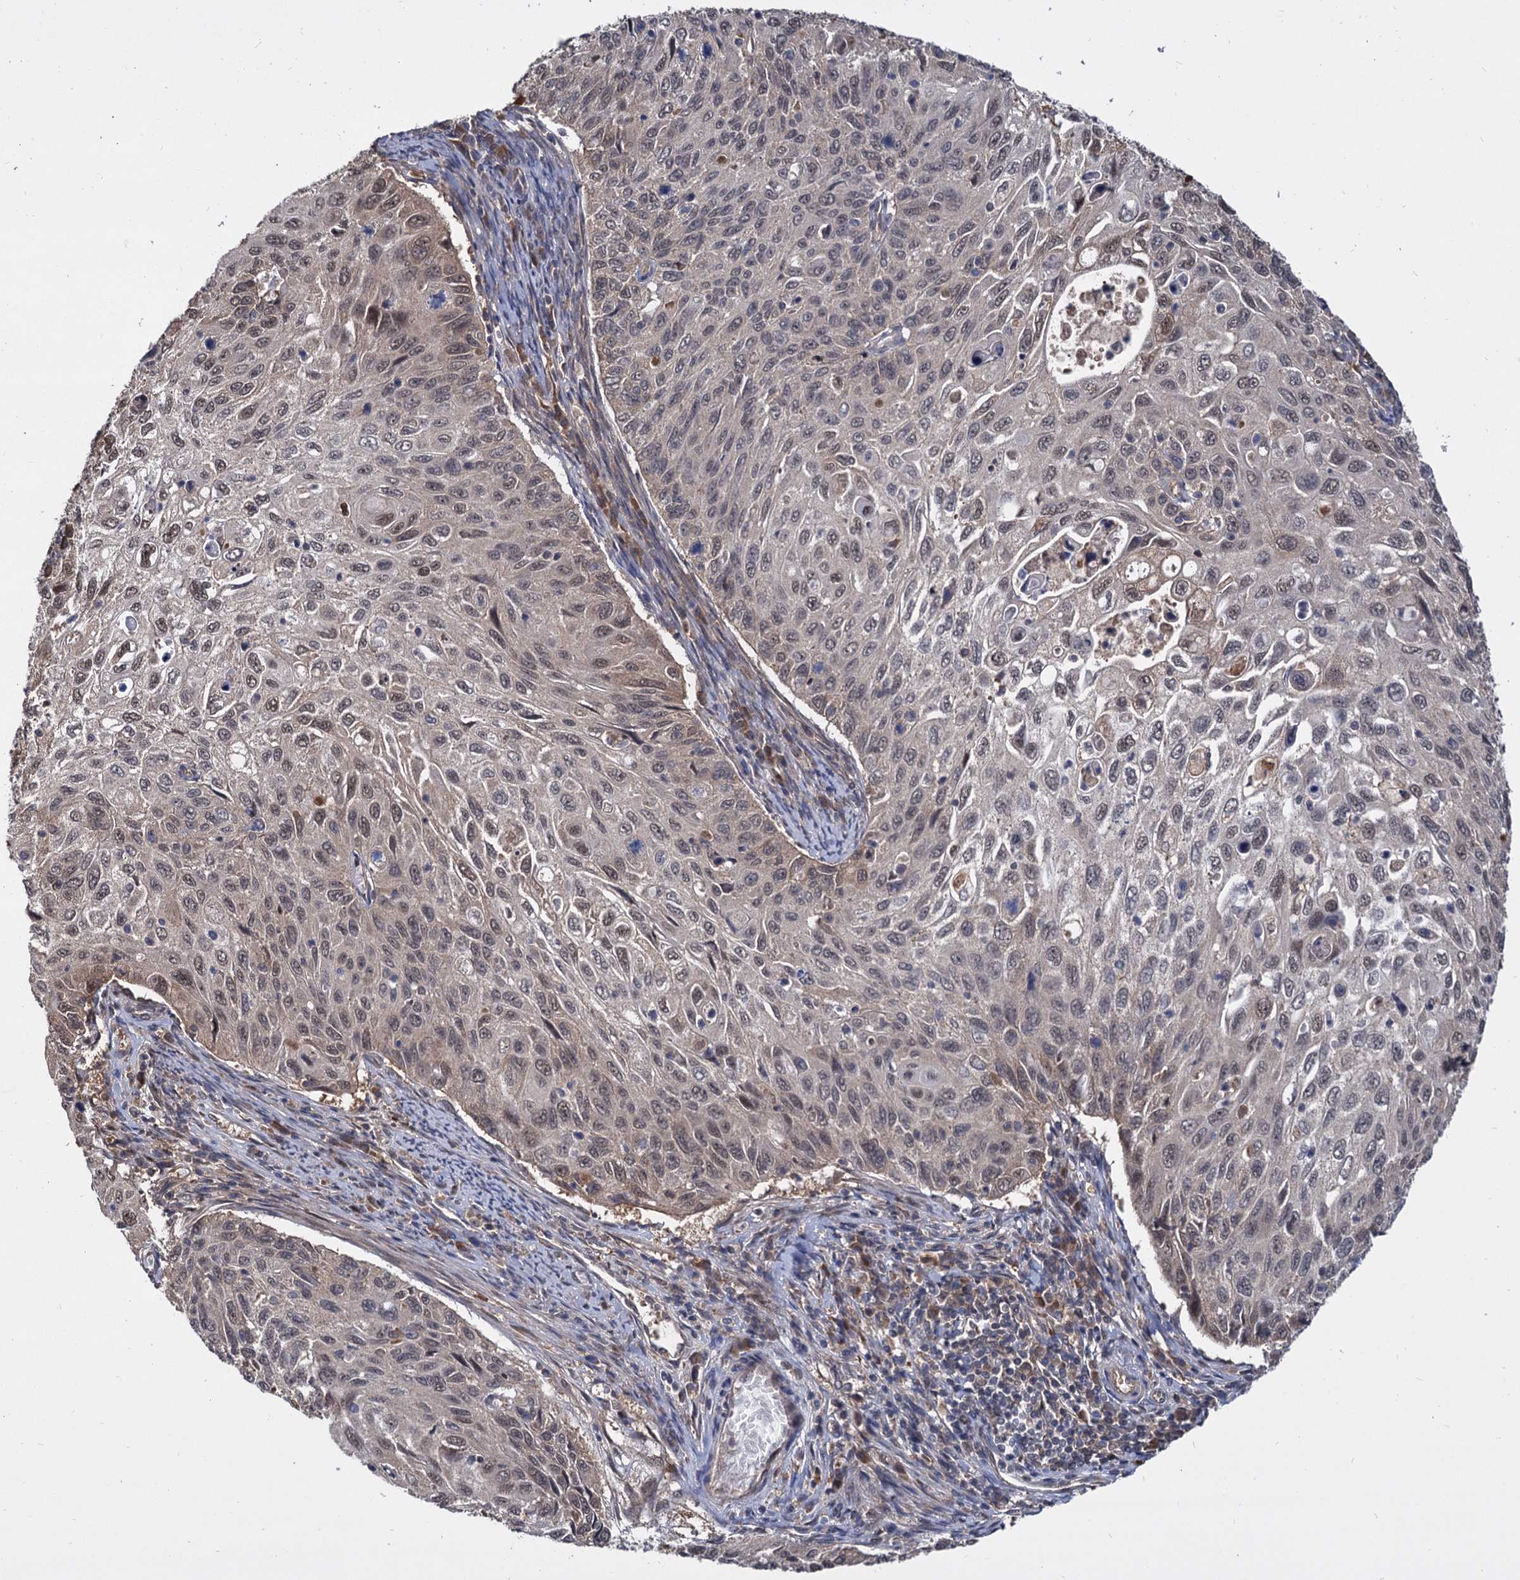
{"staining": {"intensity": "weak", "quantity": "<25%", "location": "nuclear"}, "tissue": "cervical cancer", "cell_type": "Tumor cells", "image_type": "cancer", "snomed": [{"axis": "morphology", "description": "Squamous cell carcinoma, NOS"}, {"axis": "topography", "description": "Cervix"}], "caption": "The image reveals no significant expression in tumor cells of cervical squamous cell carcinoma. (Brightfield microscopy of DAB (3,3'-diaminobenzidine) immunohistochemistry (IHC) at high magnification).", "gene": "PSMD4", "patient": {"sex": "female", "age": 70}}